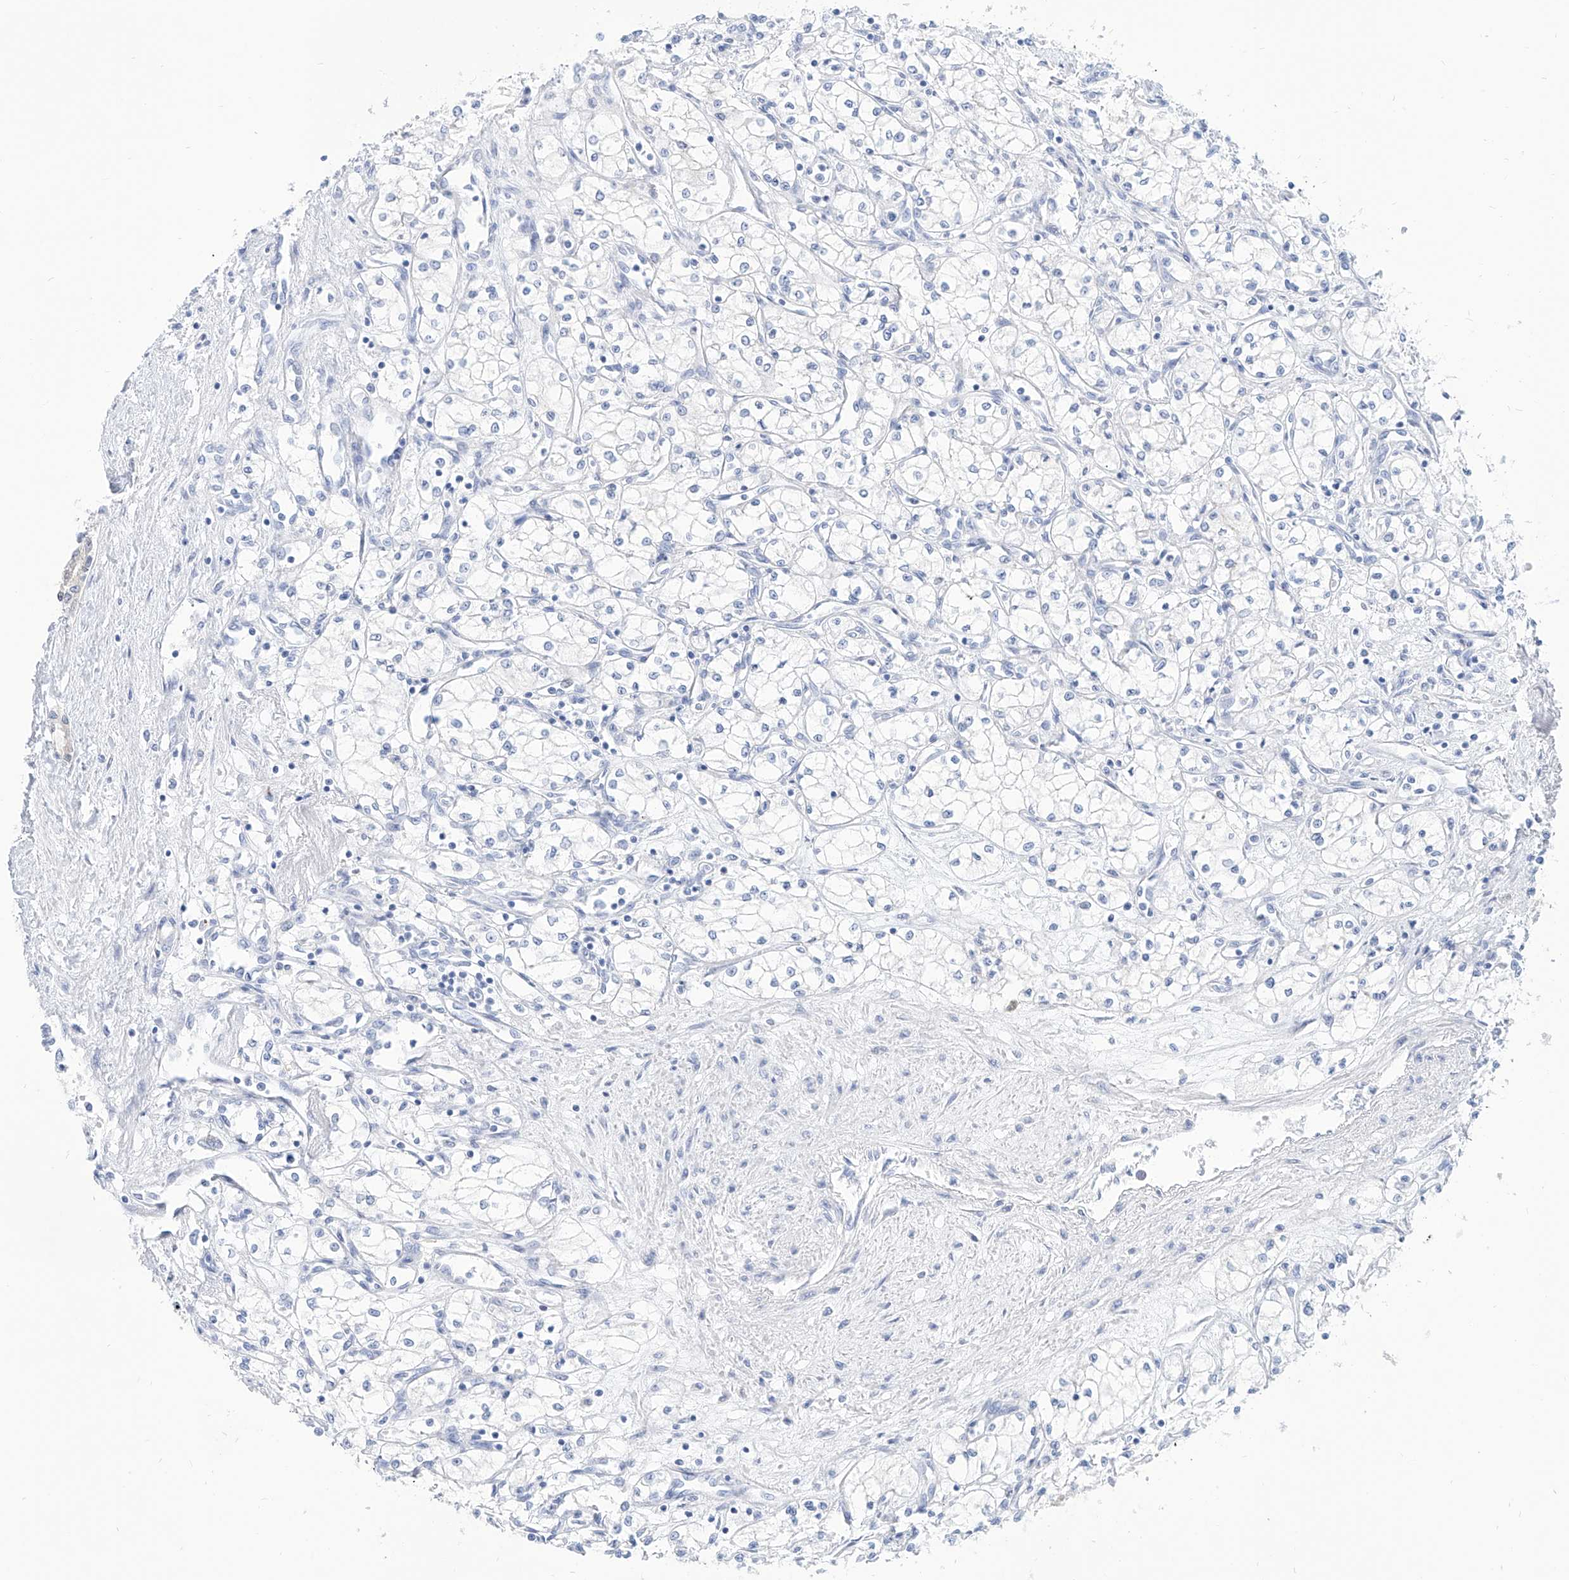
{"staining": {"intensity": "negative", "quantity": "none", "location": "none"}, "tissue": "renal cancer", "cell_type": "Tumor cells", "image_type": "cancer", "snomed": [{"axis": "morphology", "description": "Adenocarcinoma, NOS"}, {"axis": "topography", "description": "Kidney"}], "caption": "Immunohistochemistry histopathology image of renal cancer stained for a protein (brown), which reveals no positivity in tumor cells.", "gene": "PDXK", "patient": {"sex": "male", "age": 59}}